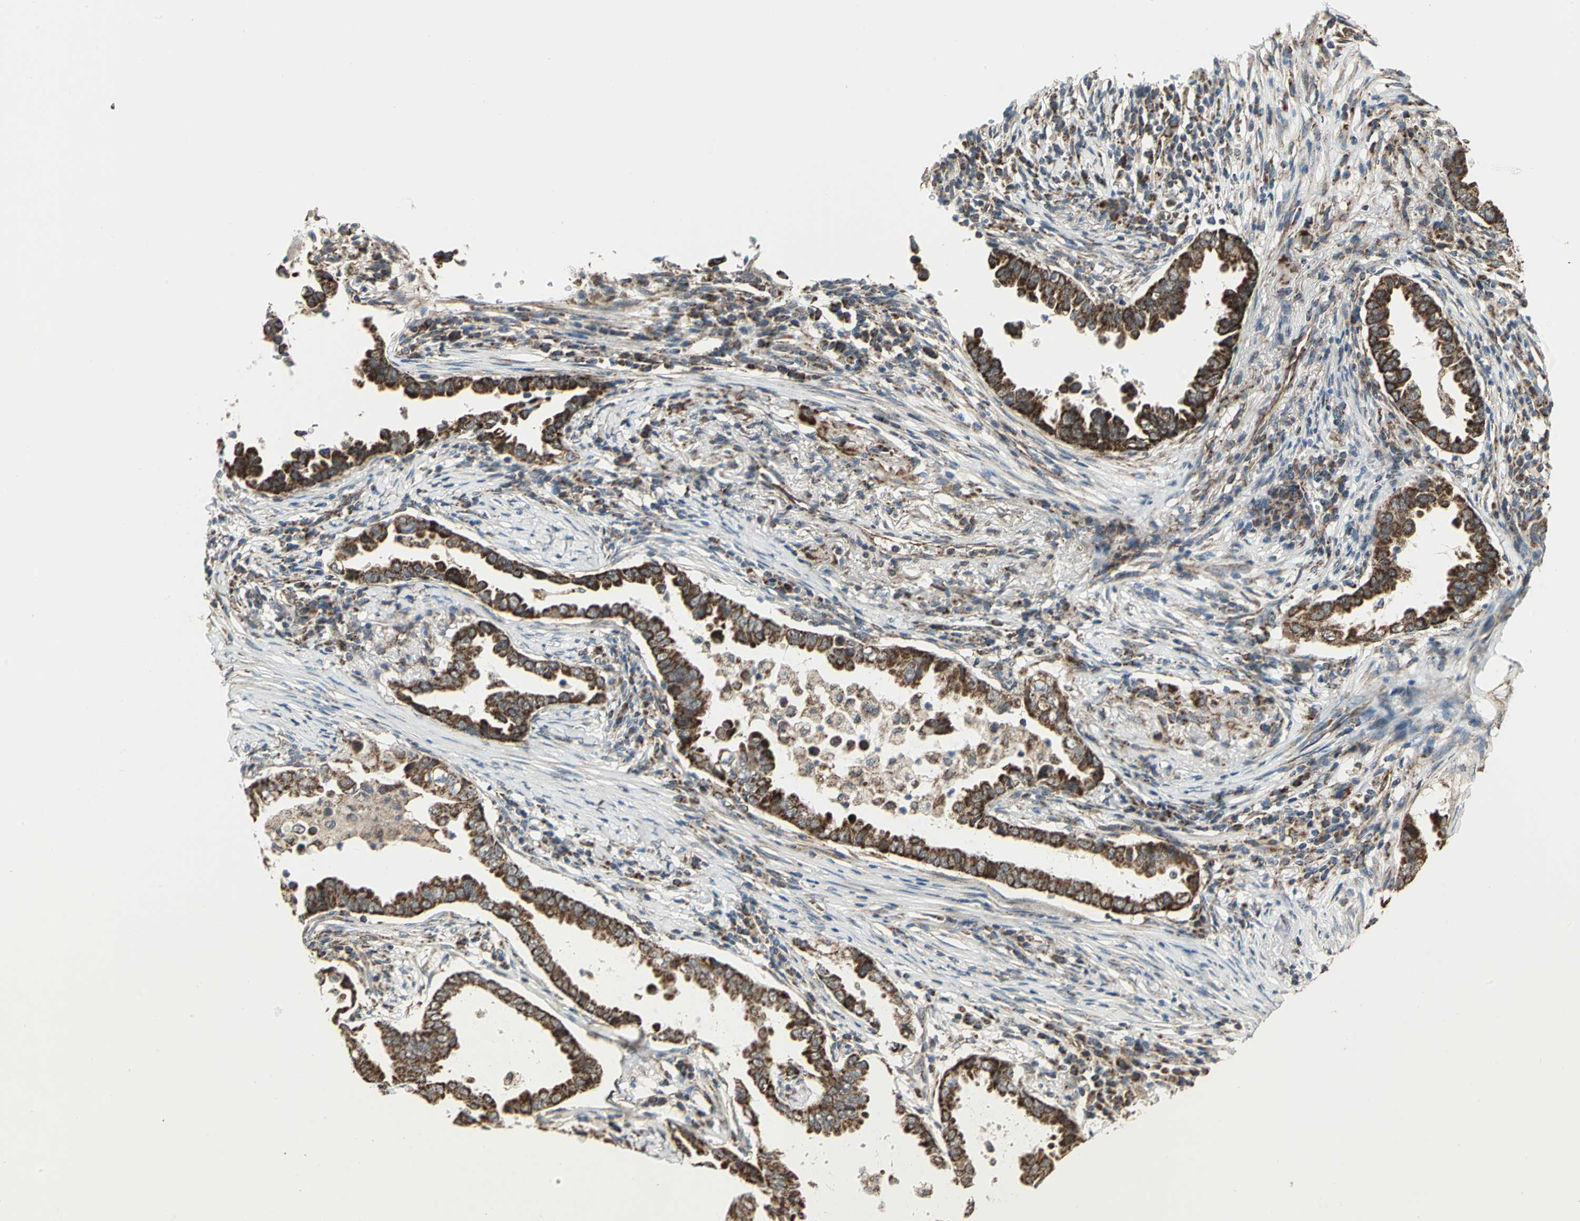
{"staining": {"intensity": "strong", "quantity": ">75%", "location": "cytoplasmic/membranous"}, "tissue": "lung cancer", "cell_type": "Tumor cells", "image_type": "cancer", "snomed": [{"axis": "morphology", "description": "Normal tissue, NOS"}, {"axis": "morphology", "description": "Inflammation, NOS"}, {"axis": "morphology", "description": "Adenocarcinoma, NOS"}, {"axis": "topography", "description": "Lung"}], "caption": "This is a histology image of immunohistochemistry (IHC) staining of lung adenocarcinoma, which shows strong staining in the cytoplasmic/membranous of tumor cells.", "gene": "MRPS22", "patient": {"sex": "female", "age": 64}}